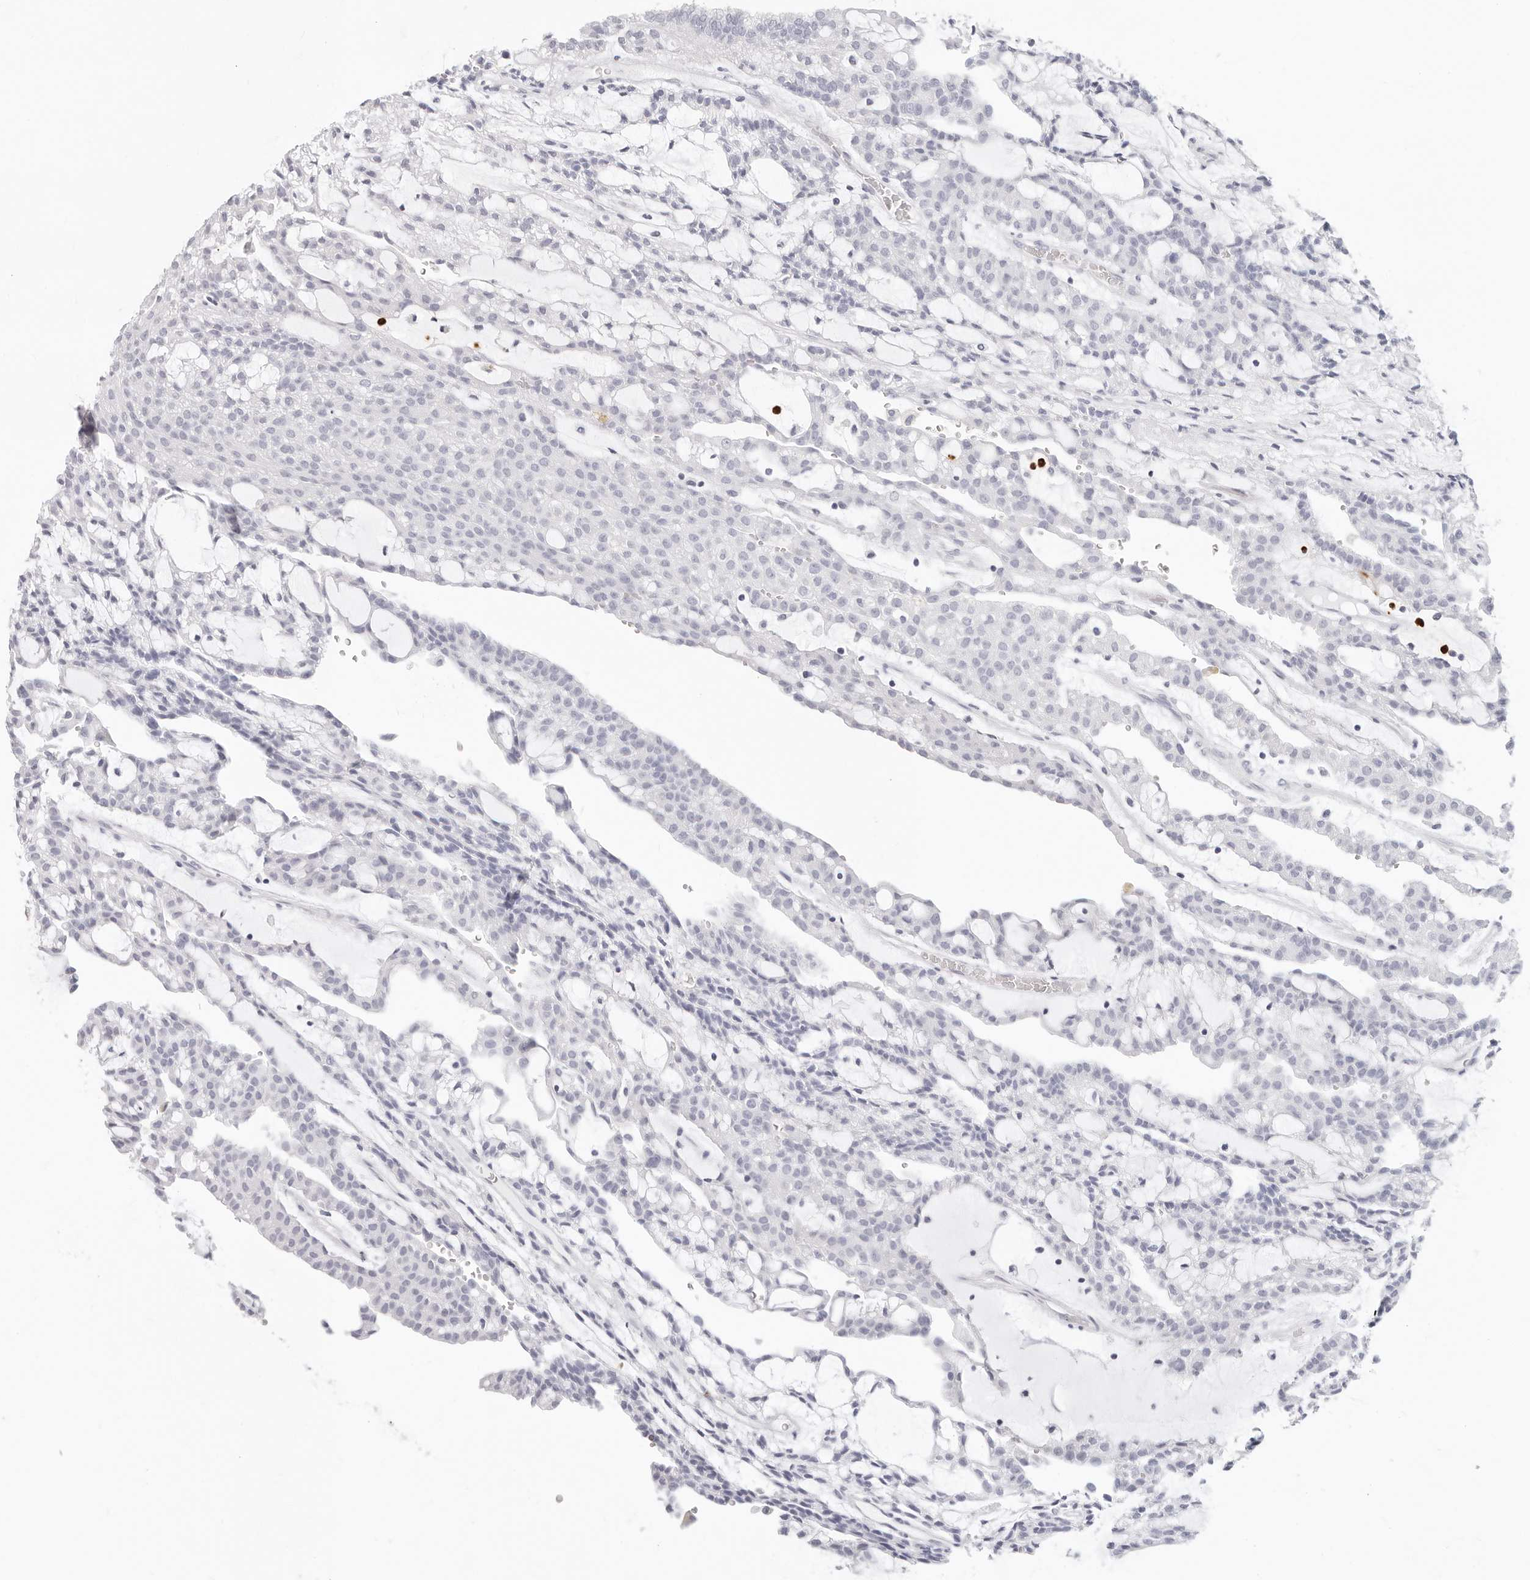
{"staining": {"intensity": "negative", "quantity": "none", "location": "none"}, "tissue": "renal cancer", "cell_type": "Tumor cells", "image_type": "cancer", "snomed": [{"axis": "morphology", "description": "Adenocarcinoma, NOS"}, {"axis": "topography", "description": "Kidney"}], "caption": "Tumor cells are negative for protein expression in human renal cancer (adenocarcinoma).", "gene": "CAMP", "patient": {"sex": "male", "age": 63}}